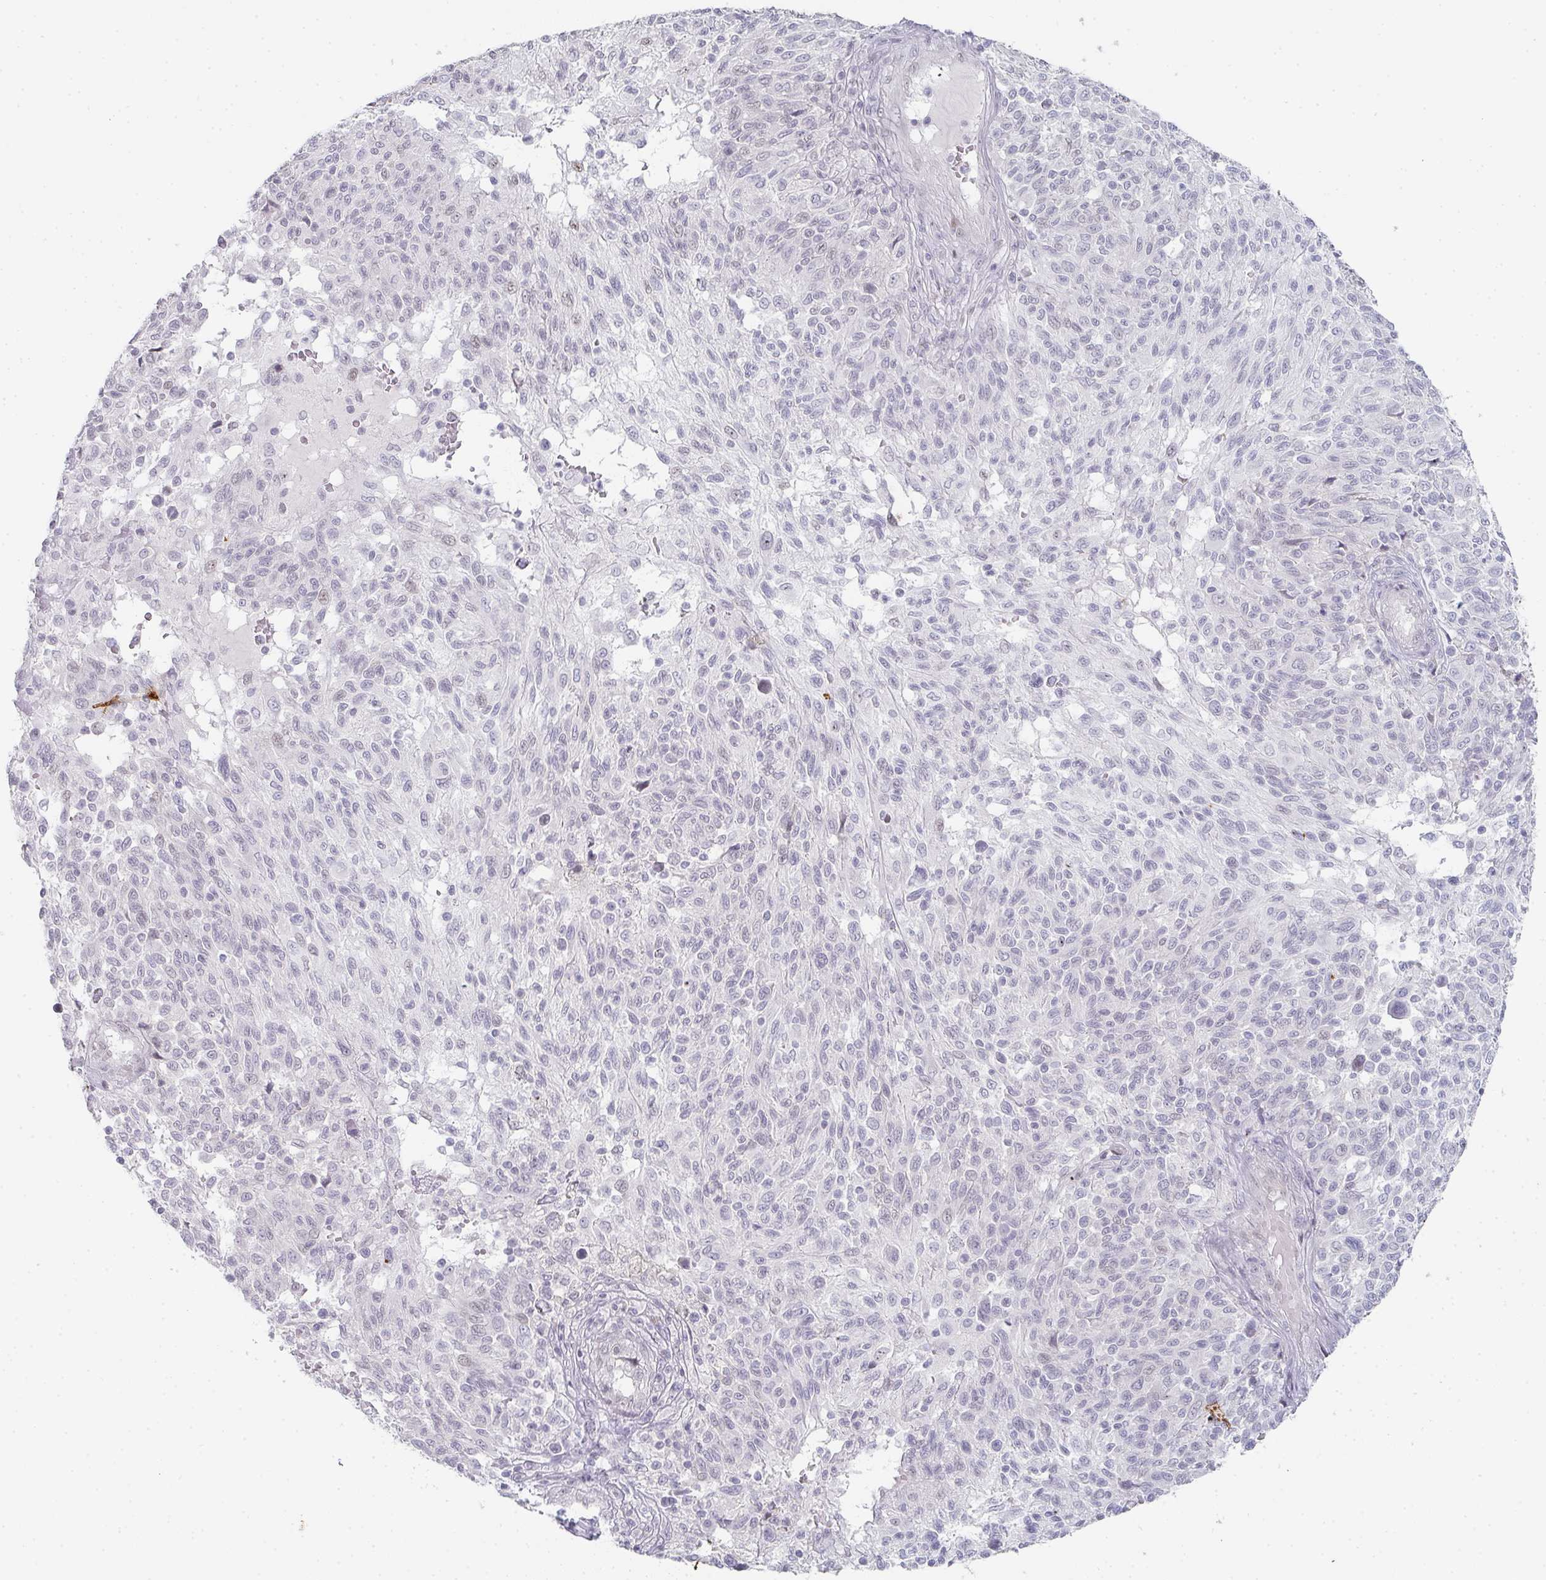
{"staining": {"intensity": "weak", "quantity": "<25%", "location": "nuclear"}, "tissue": "melanoma", "cell_type": "Tumor cells", "image_type": "cancer", "snomed": [{"axis": "morphology", "description": "Malignant melanoma, NOS"}, {"axis": "topography", "description": "Skin"}], "caption": "Melanoma was stained to show a protein in brown. There is no significant expression in tumor cells.", "gene": "POU2AF2", "patient": {"sex": "male", "age": 66}}